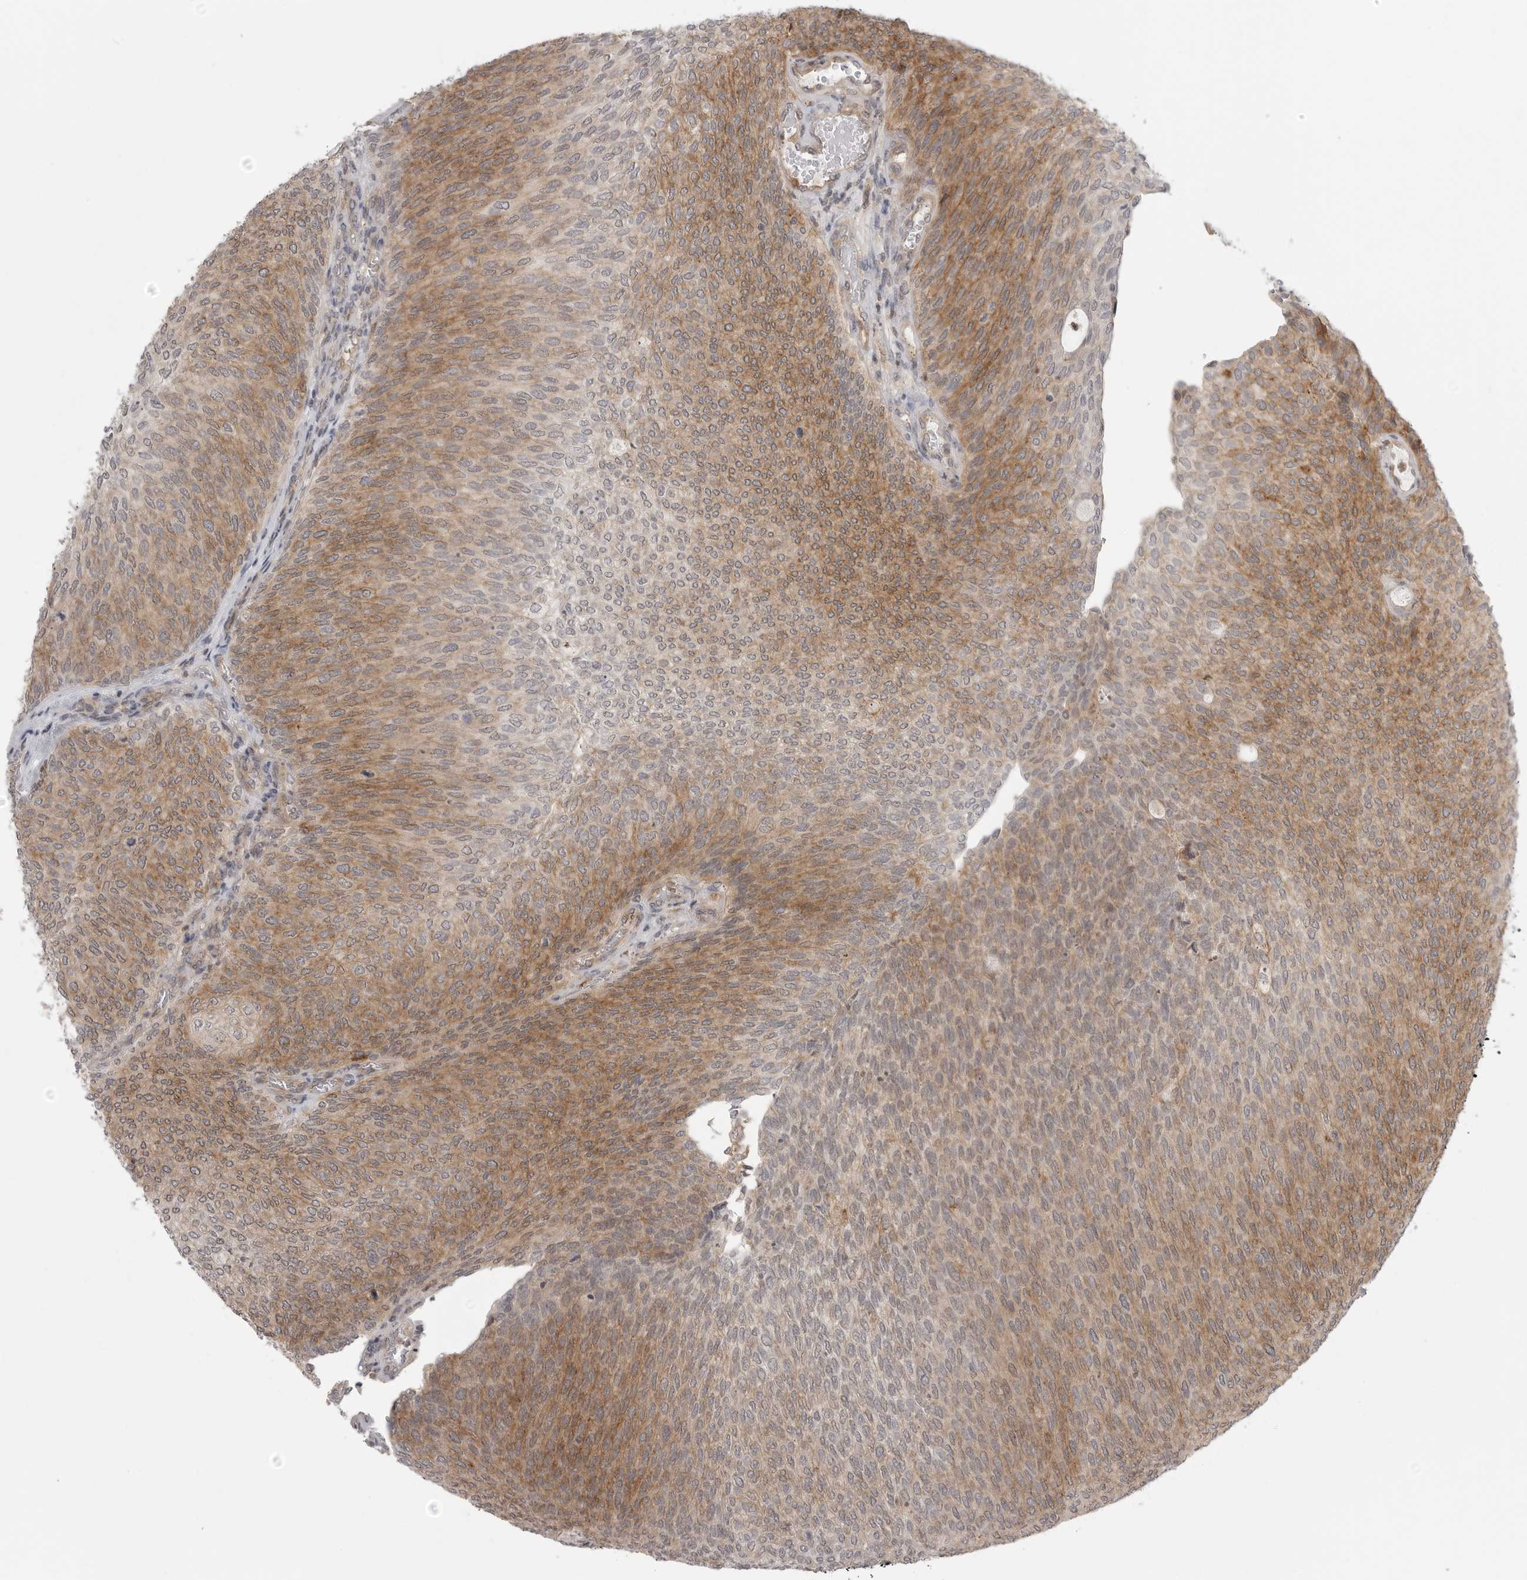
{"staining": {"intensity": "moderate", "quantity": ">75%", "location": "cytoplasmic/membranous"}, "tissue": "urothelial cancer", "cell_type": "Tumor cells", "image_type": "cancer", "snomed": [{"axis": "morphology", "description": "Urothelial carcinoma, Low grade"}, {"axis": "topography", "description": "Urinary bladder"}], "caption": "Protein staining by immunohistochemistry (IHC) exhibits moderate cytoplasmic/membranous expression in approximately >75% of tumor cells in urothelial cancer. (DAB IHC, brown staining for protein, blue staining for nuclei).", "gene": "IFNGR1", "patient": {"sex": "female", "age": 79}}